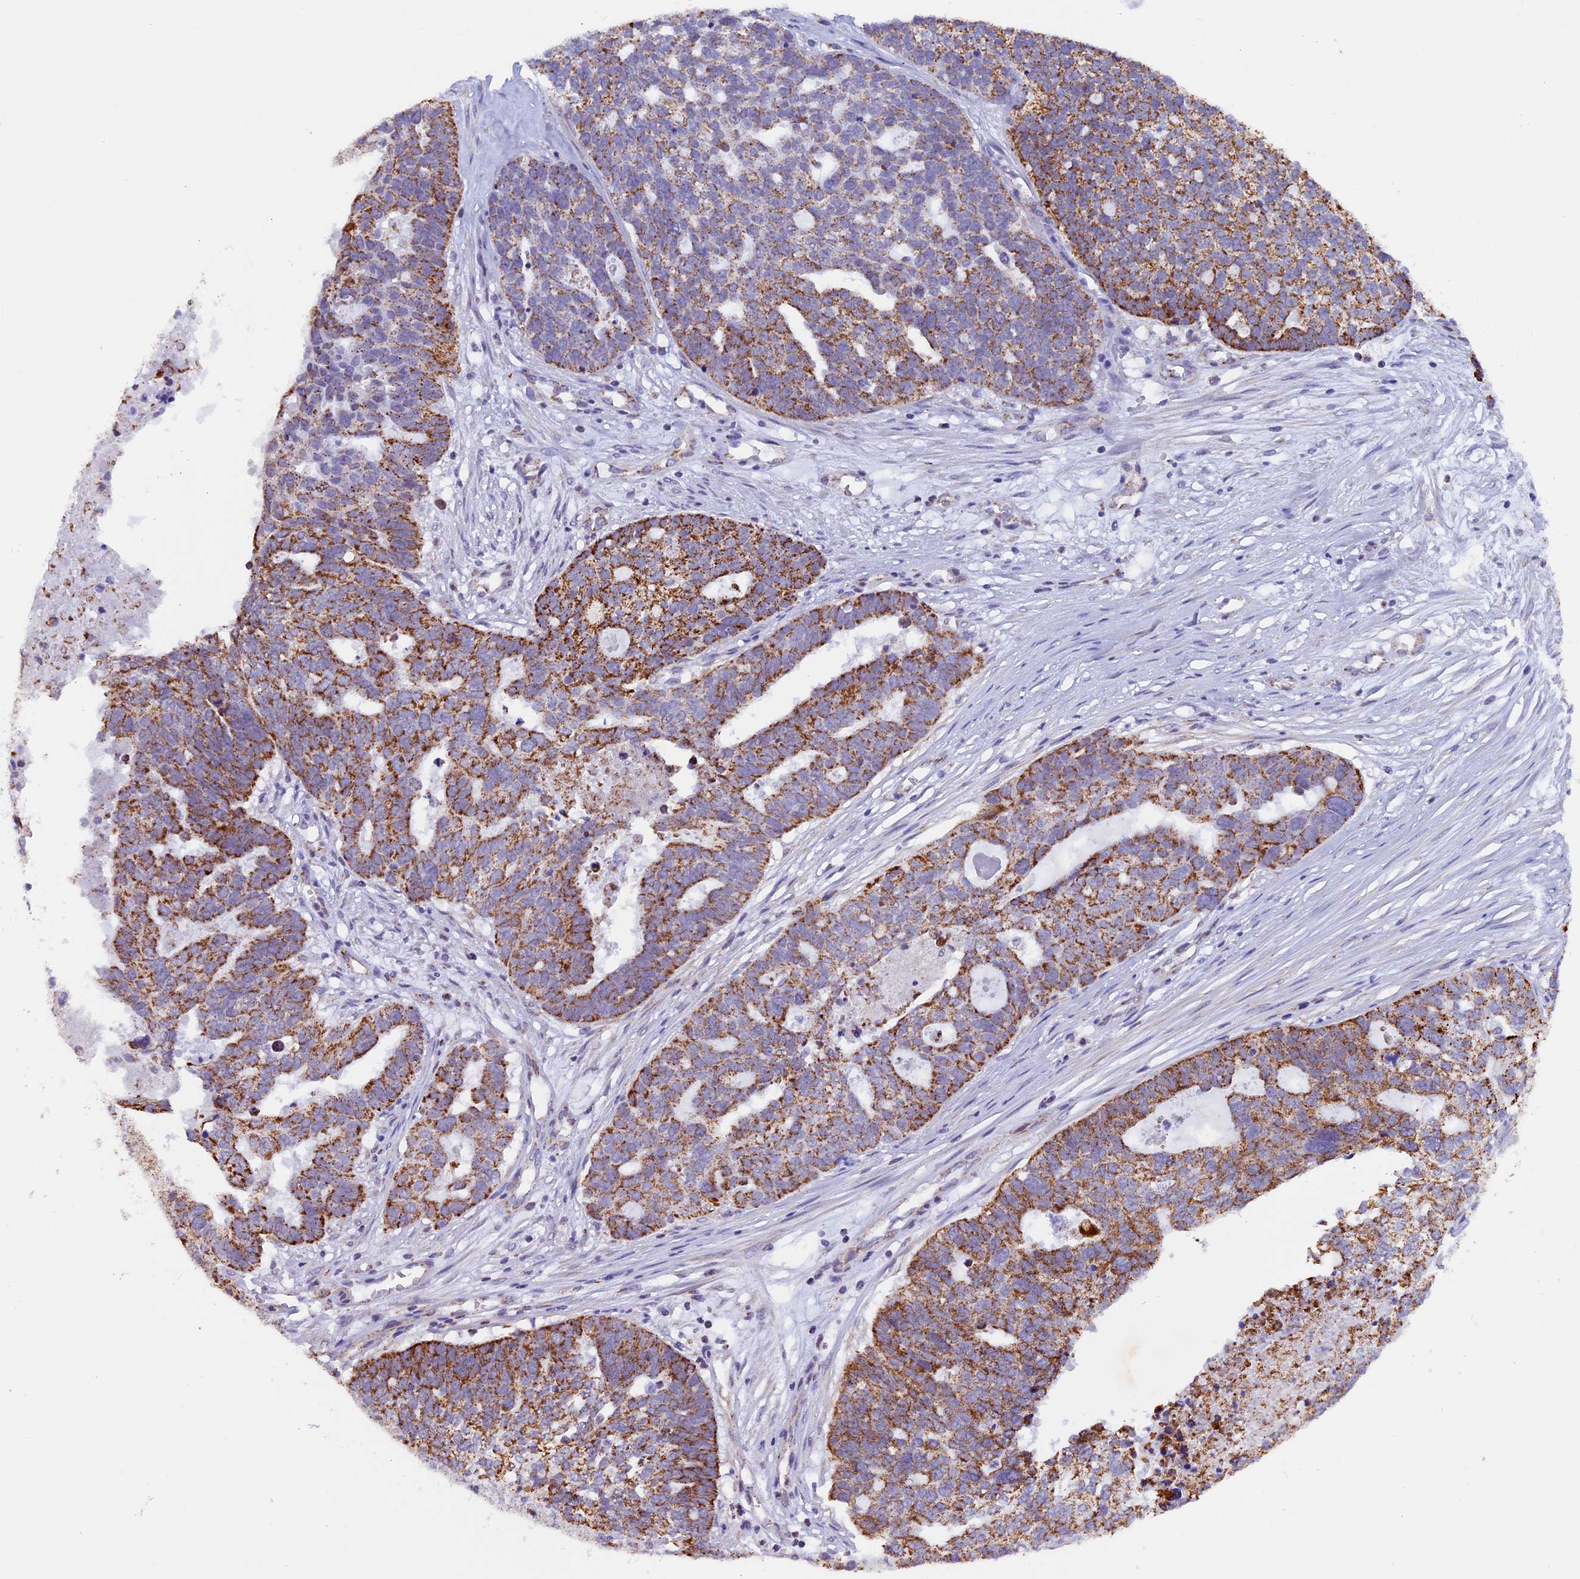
{"staining": {"intensity": "moderate", "quantity": ">75%", "location": "cytoplasmic/membranous"}, "tissue": "ovarian cancer", "cell_type": "Tumor cells", "image_type": "cancer", "snomed": [{"axis": "morphology", "description": "Cystadenocarcinoma, serous, NOS"}, {"axis": "topography", "description": "Ovary"}], "caption": "Approximately >75% of tumor cells in ovarian serous cystadenocarcinoma display moderate cytoplasmic/membranous protein positivity as visualized by brown immunohistochemical staining.", "gene": "TFAM", "patient": {"sex": "female", "age": 59}}